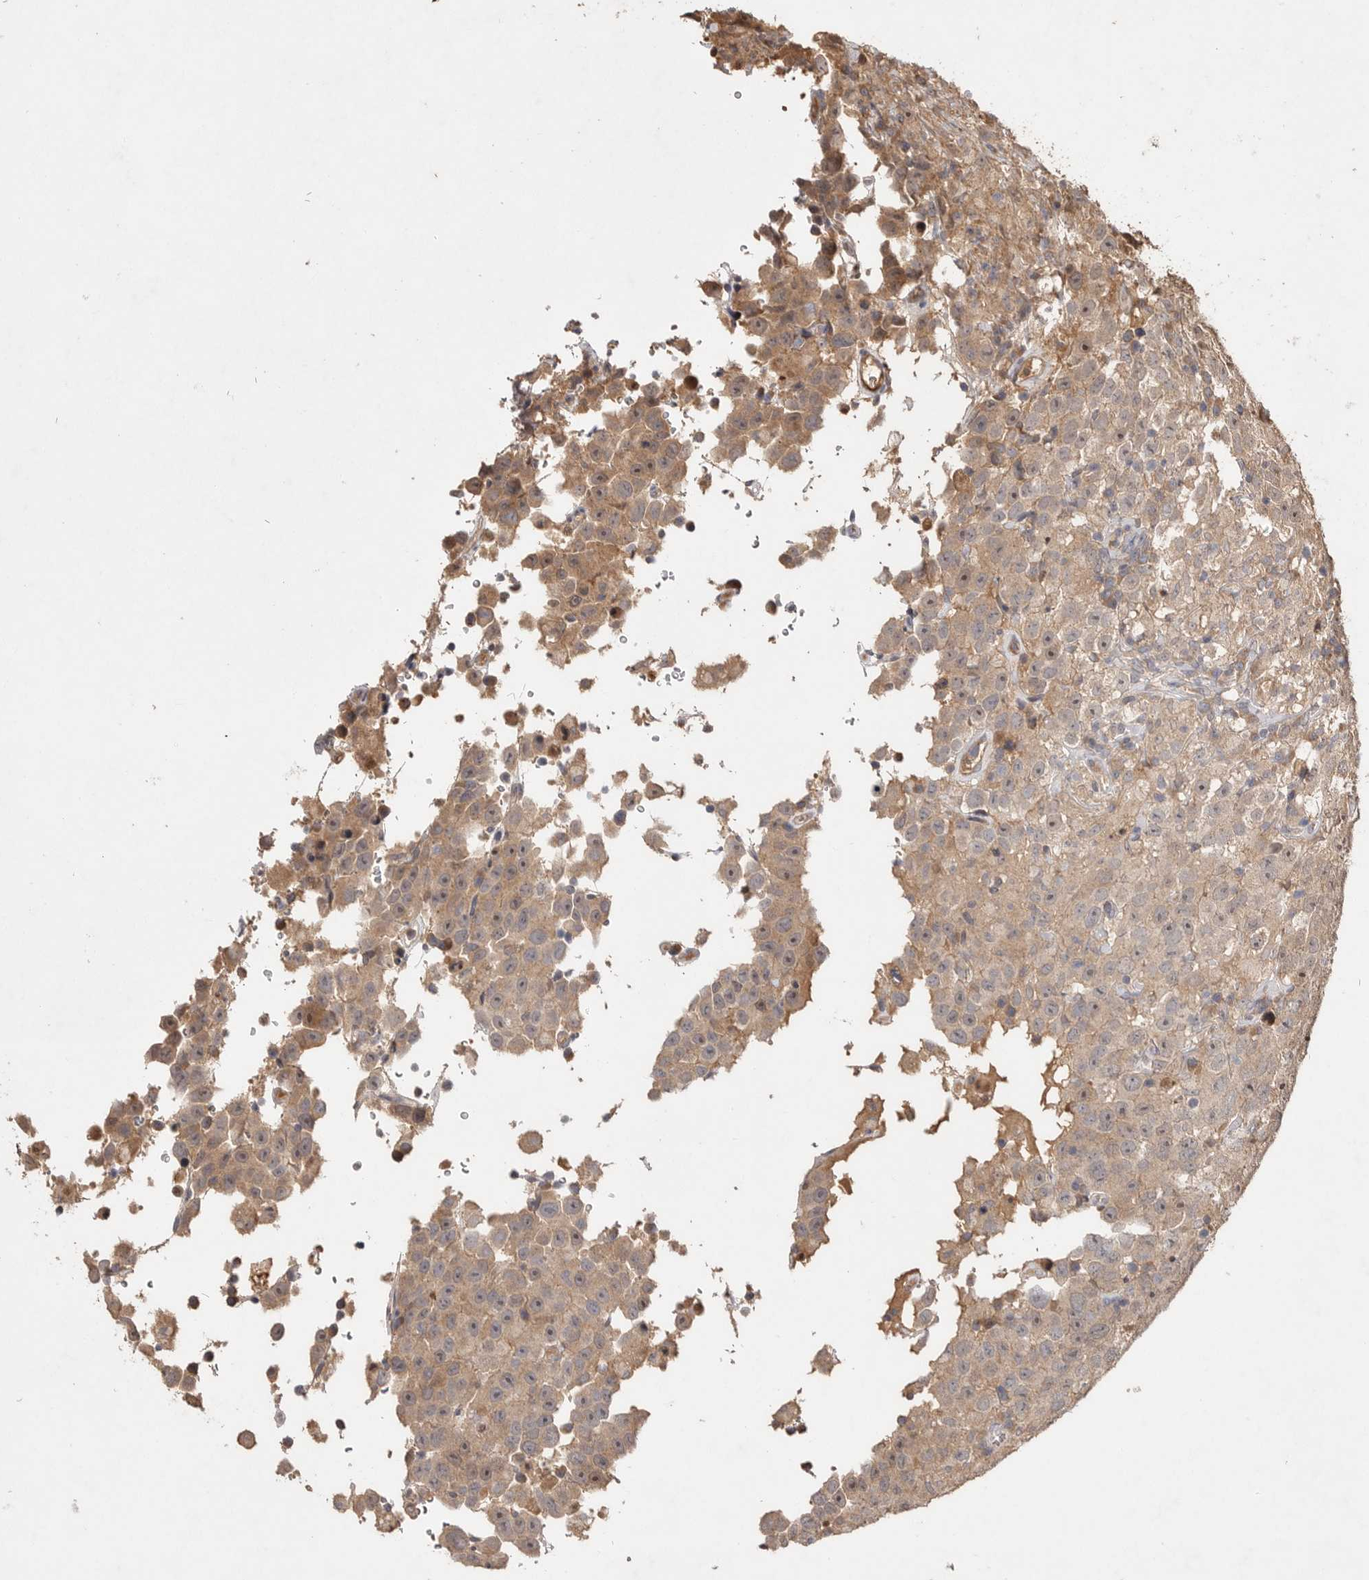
{"staining": {"intensity": "weak", "quantity": "25%-75%", "location": "cytoplasmic/membranous"}, "tissue": "testis cancer", "cell_type": "Tumor cells", "image_type": "cancer", "snomed": [{"axis": "morphology", "description": "Seminoma, NOS"}, {"axis": "topography", "description": "Testis"}], "caption": "Protein analysis of testis cancer tissue shows weak cytoplasmic/membranous expression in about 25%-75% of tumor cells.", "gene": "VN1R4", "patient": {"sex": "male", "age": 41}}